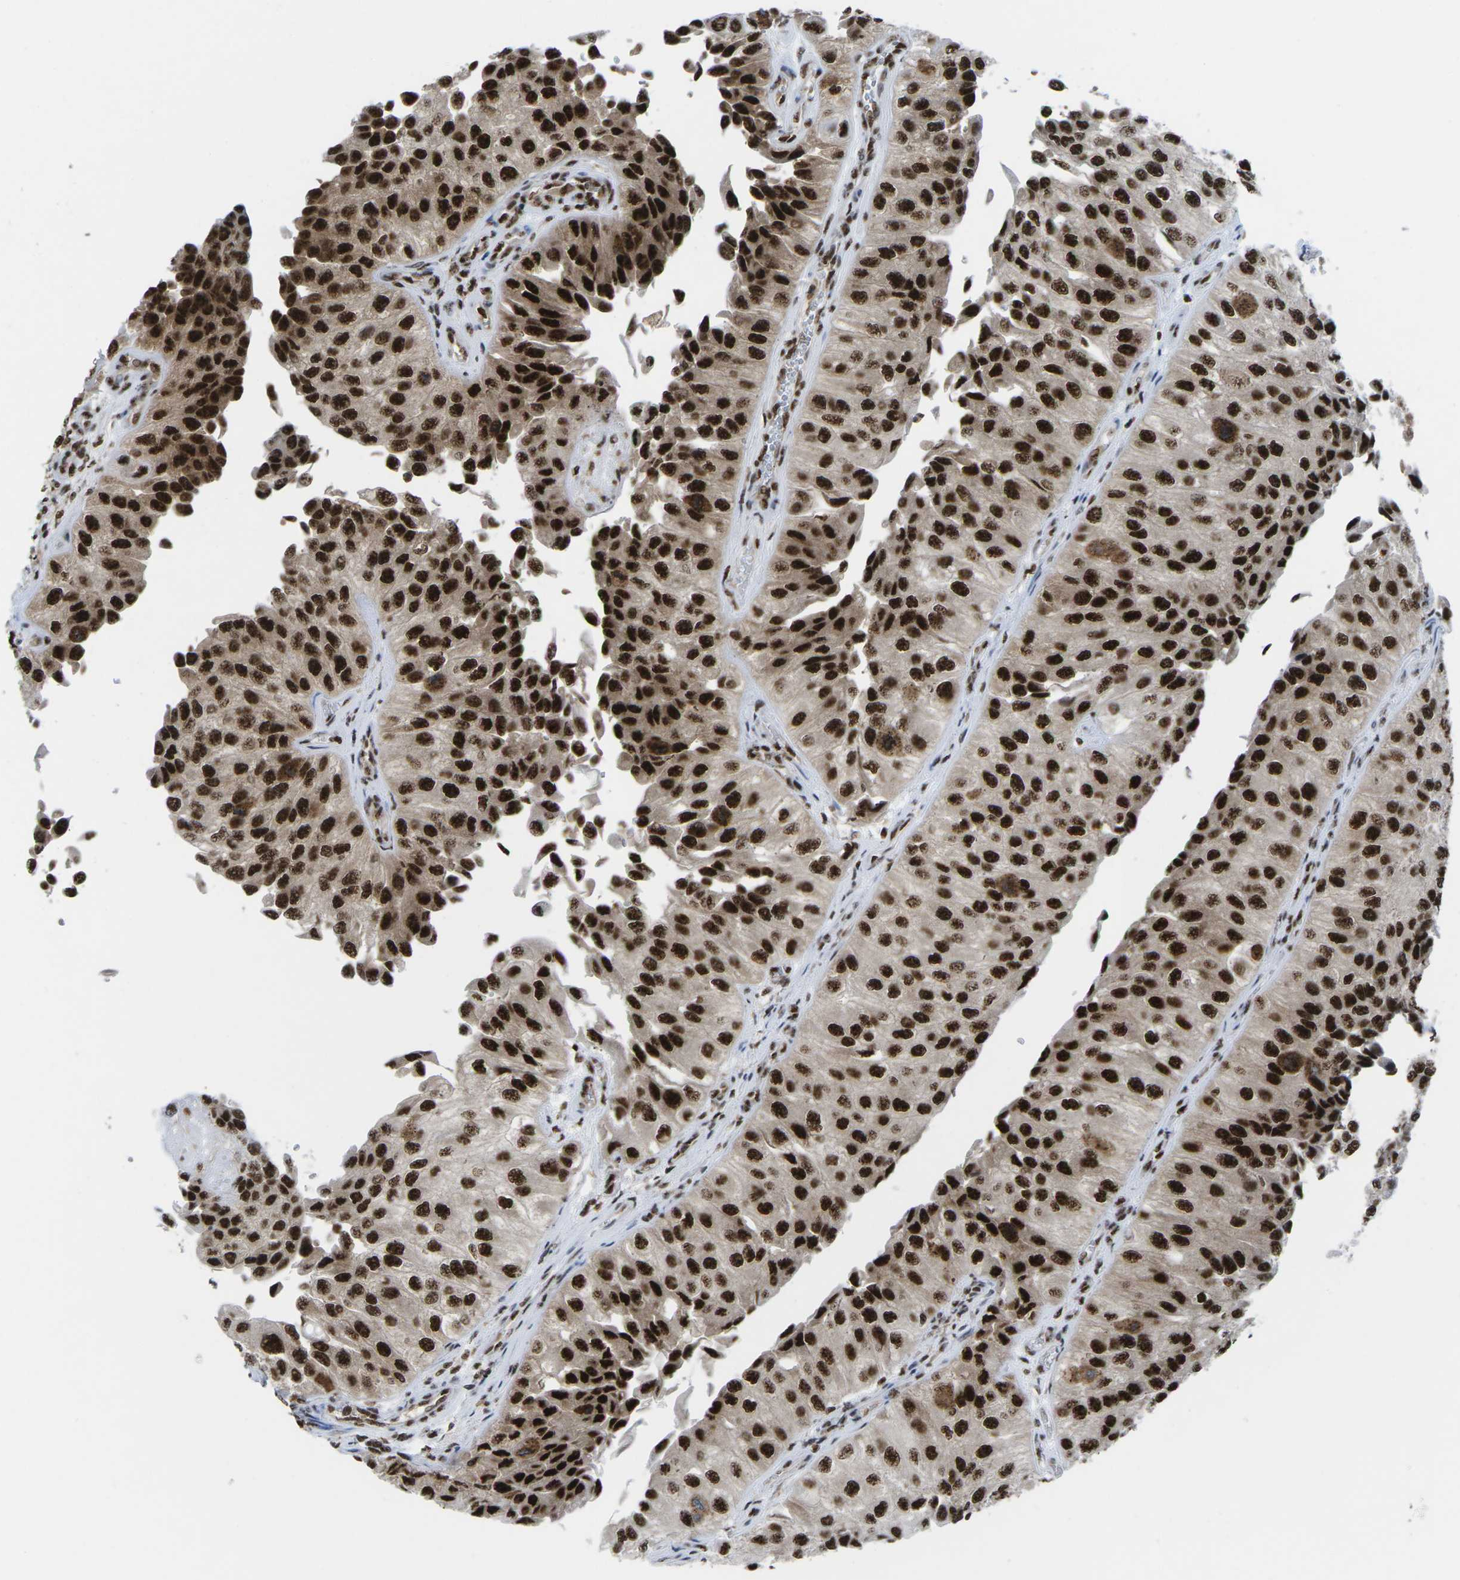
{"staining": {"intensity": "strong", "quantity": ">75%", "location": "nuclear"}, "tissue": "urothelial cancer", "cell_type": "Tumor cells", "image_type": "cancer", "snomed": [{"axis": "morphology", "description": "Urothelial carcinoma, High grade"}, {"axis": "topography", "description": "Kidney"}, {"axis": "topography", "description": "Urinary bladder"}], "caption": "Protein expression analysis of human urothelial cancer reveals strong nuclear expression in approximately >75% of tumor cells.", "gene": "MAGOH", "patient": {"sex": "male", "age": 77}}